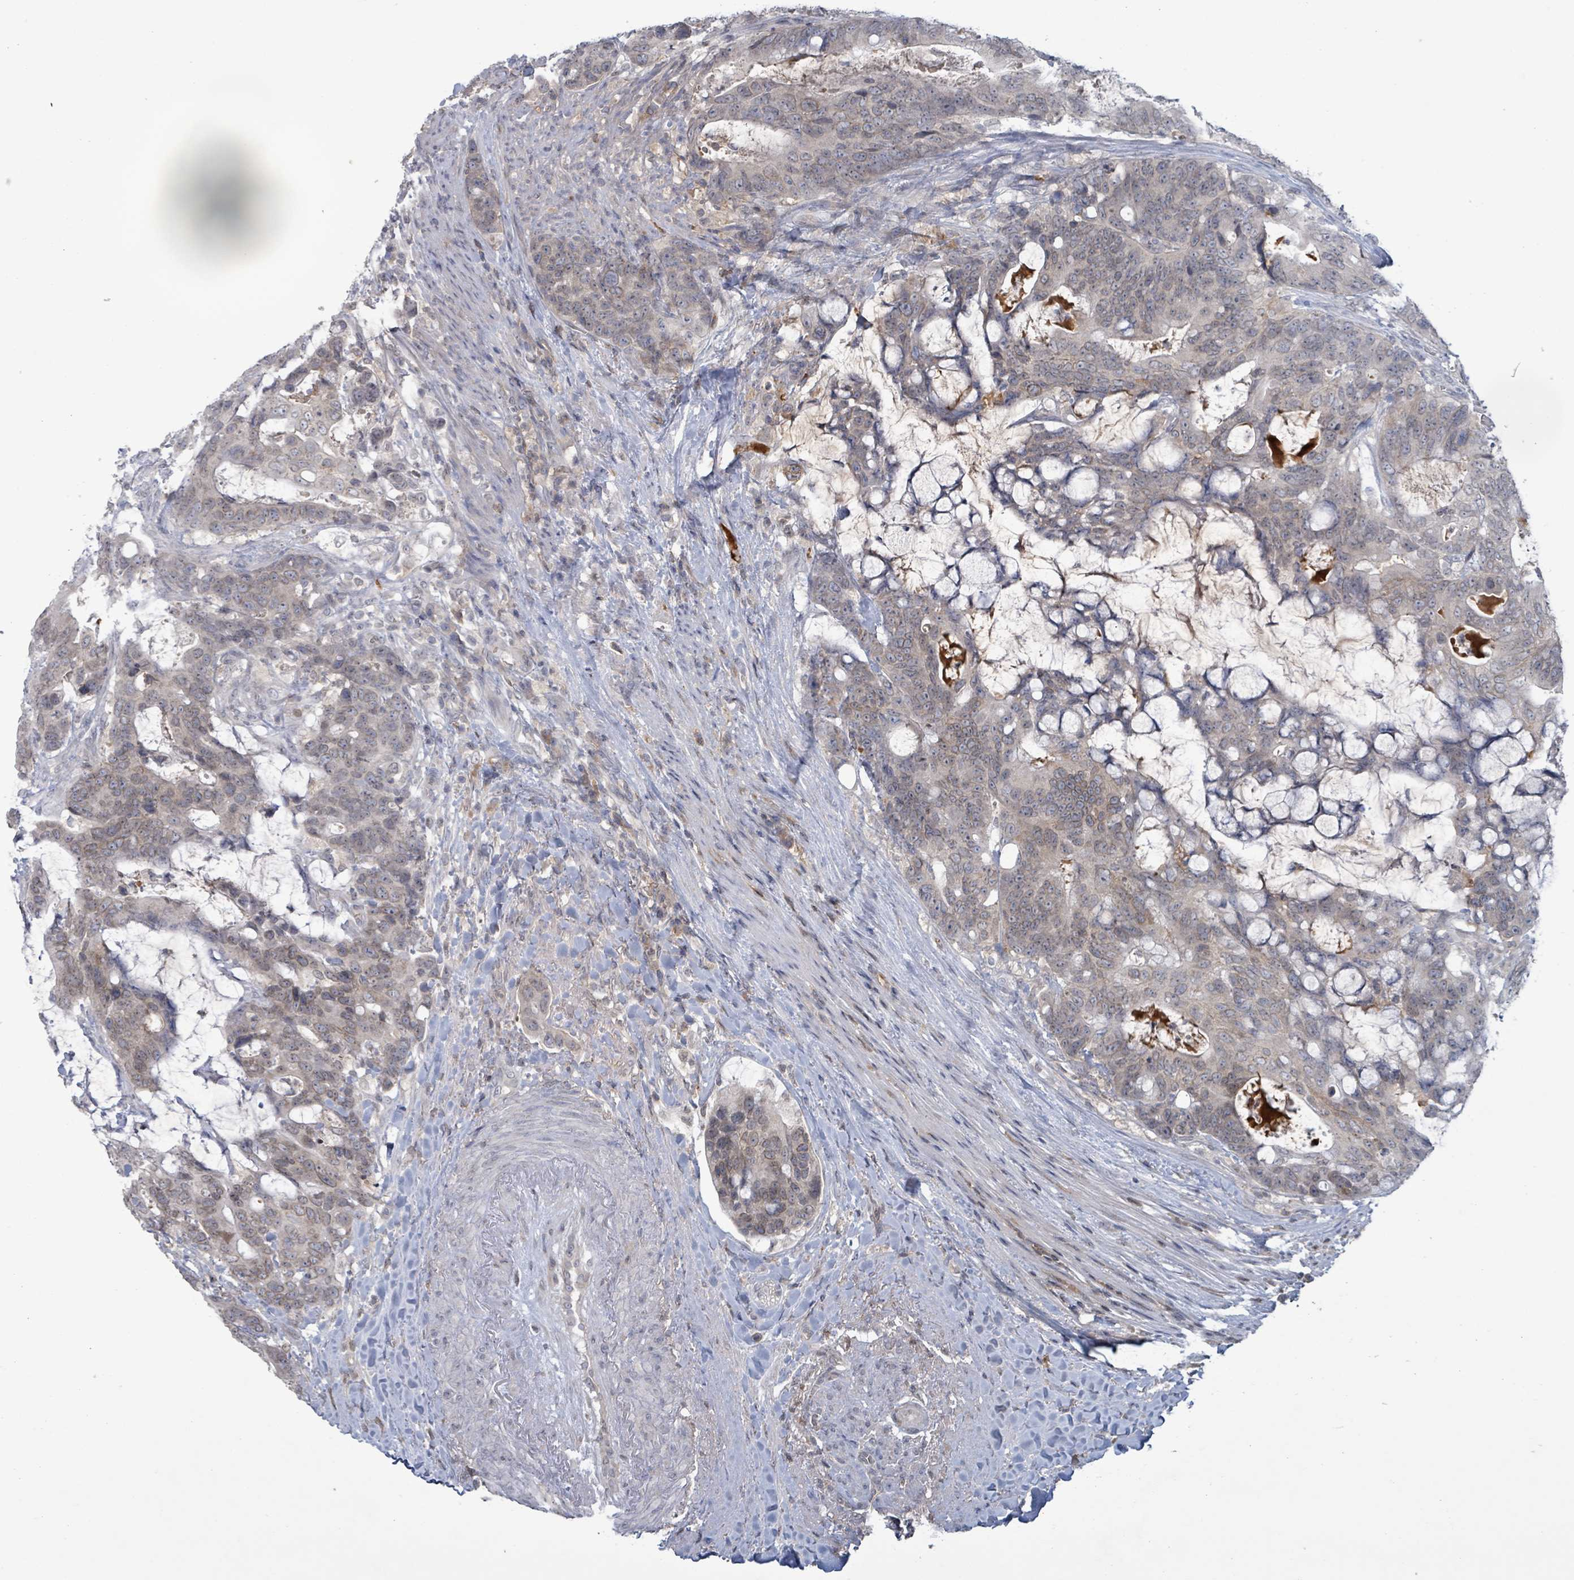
{"staining": {"intensity": "negative", "quantity": "none", "location": "none"}, "tissue": "colorectal cancer", "cell_type": "Tumor cells", "image_type": "cancer", "snomed": [{"axis": "morphology", "description": "Adenocarcinoma, NOS"}, {"axis": "topography", "description": "Colon"}], "caption": "IHC of adenocarcinoma (colorectal) shows no staining in tumor cells.", "gene": "GRM8", "patient": {"sex": "female", "age": 82}}